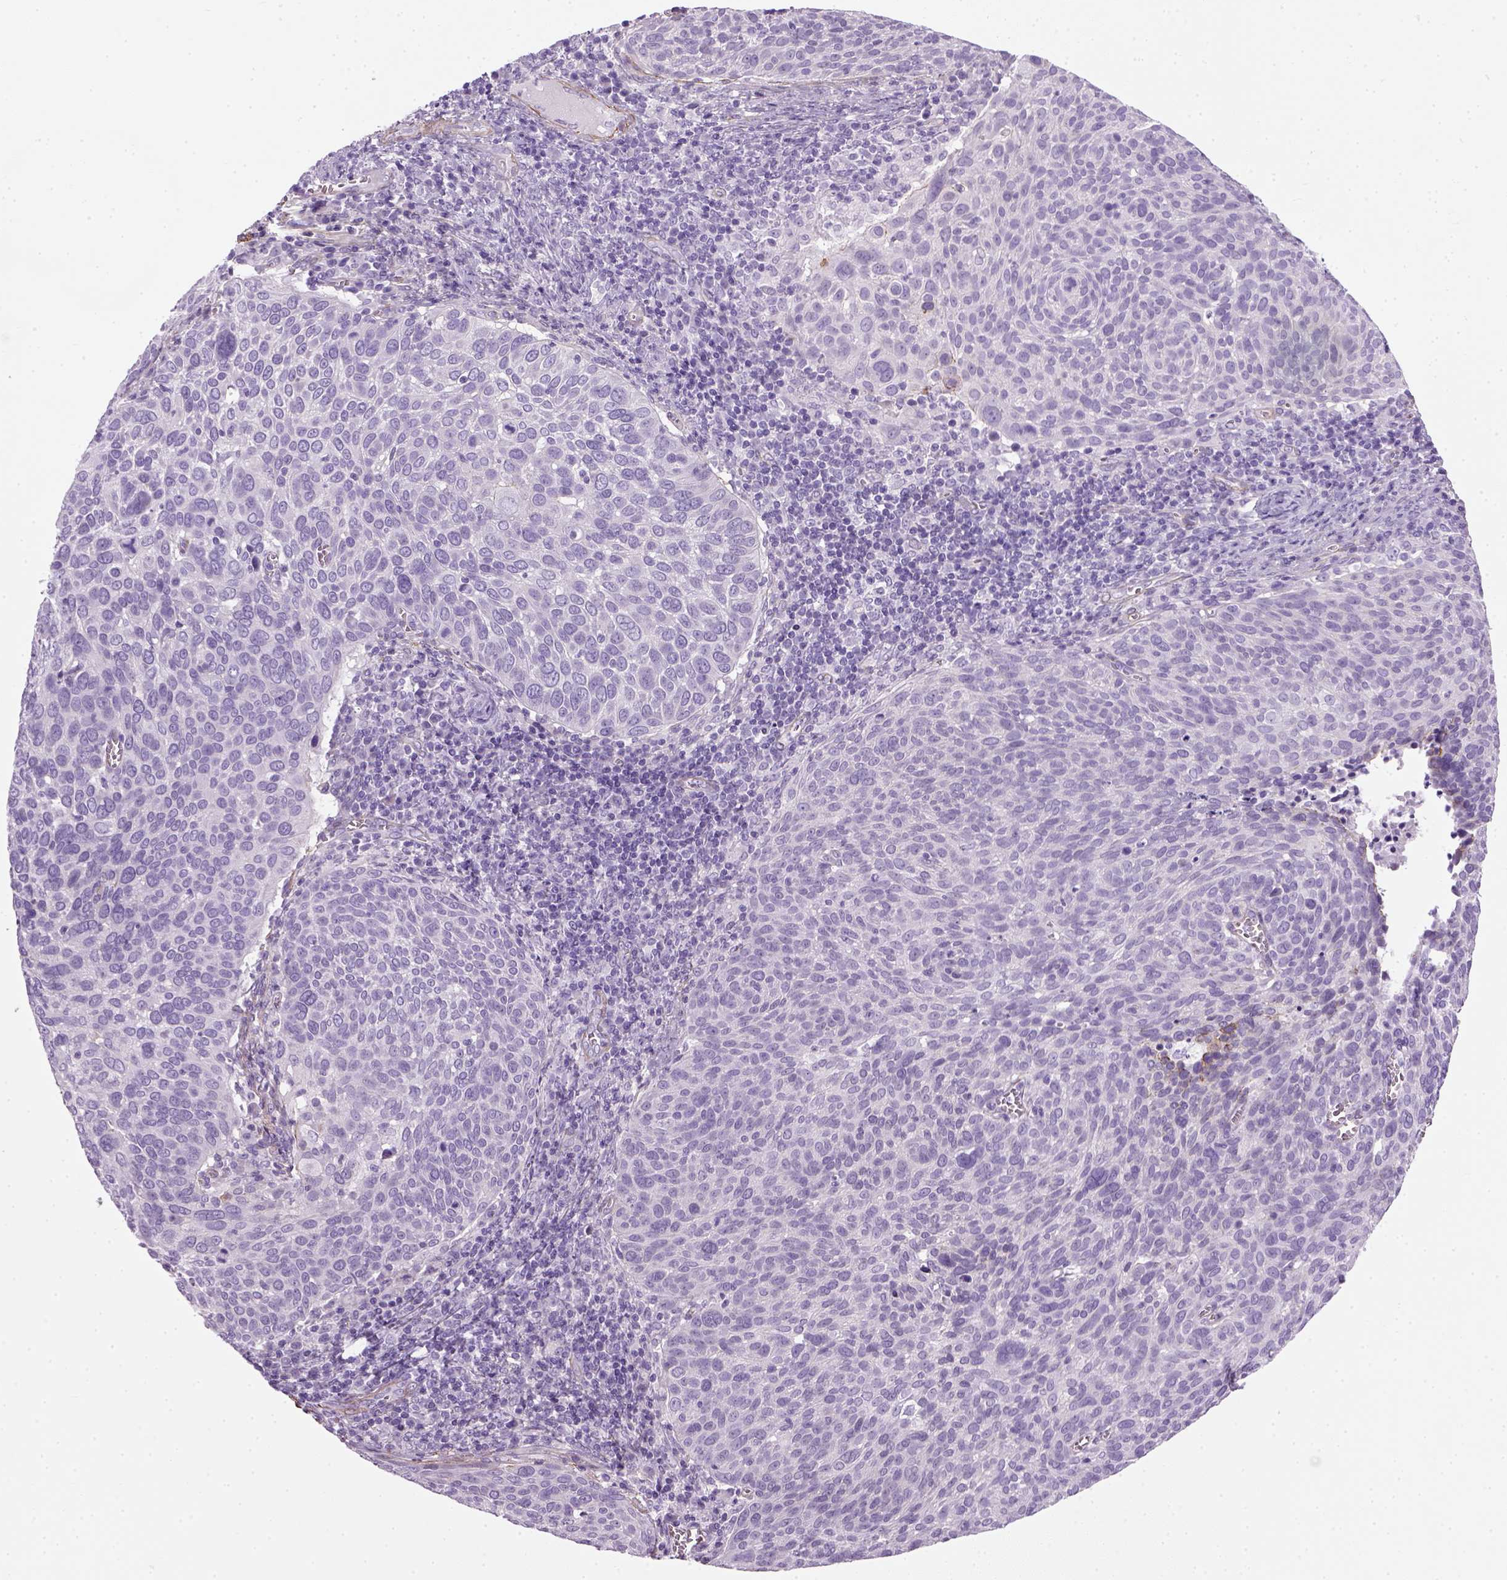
{"staining": {"intensity": "negative", "quantity": "none", "location": "none"}, "tissue": "cervical cancer", "cell_type": "Tumor cells", "image_type": "cancer", "snomed": [{"axis": "morphology", "description": "Squamous cell carcinoma, NOS"}, {"axis": "topography", "description": "Cervix"}], "caption": "Tumor cells show no significant positivity in squamous cell carcinoma (cervical).", "gene": "FAM161A", "patient": {"sex": "female", "age": 39}}